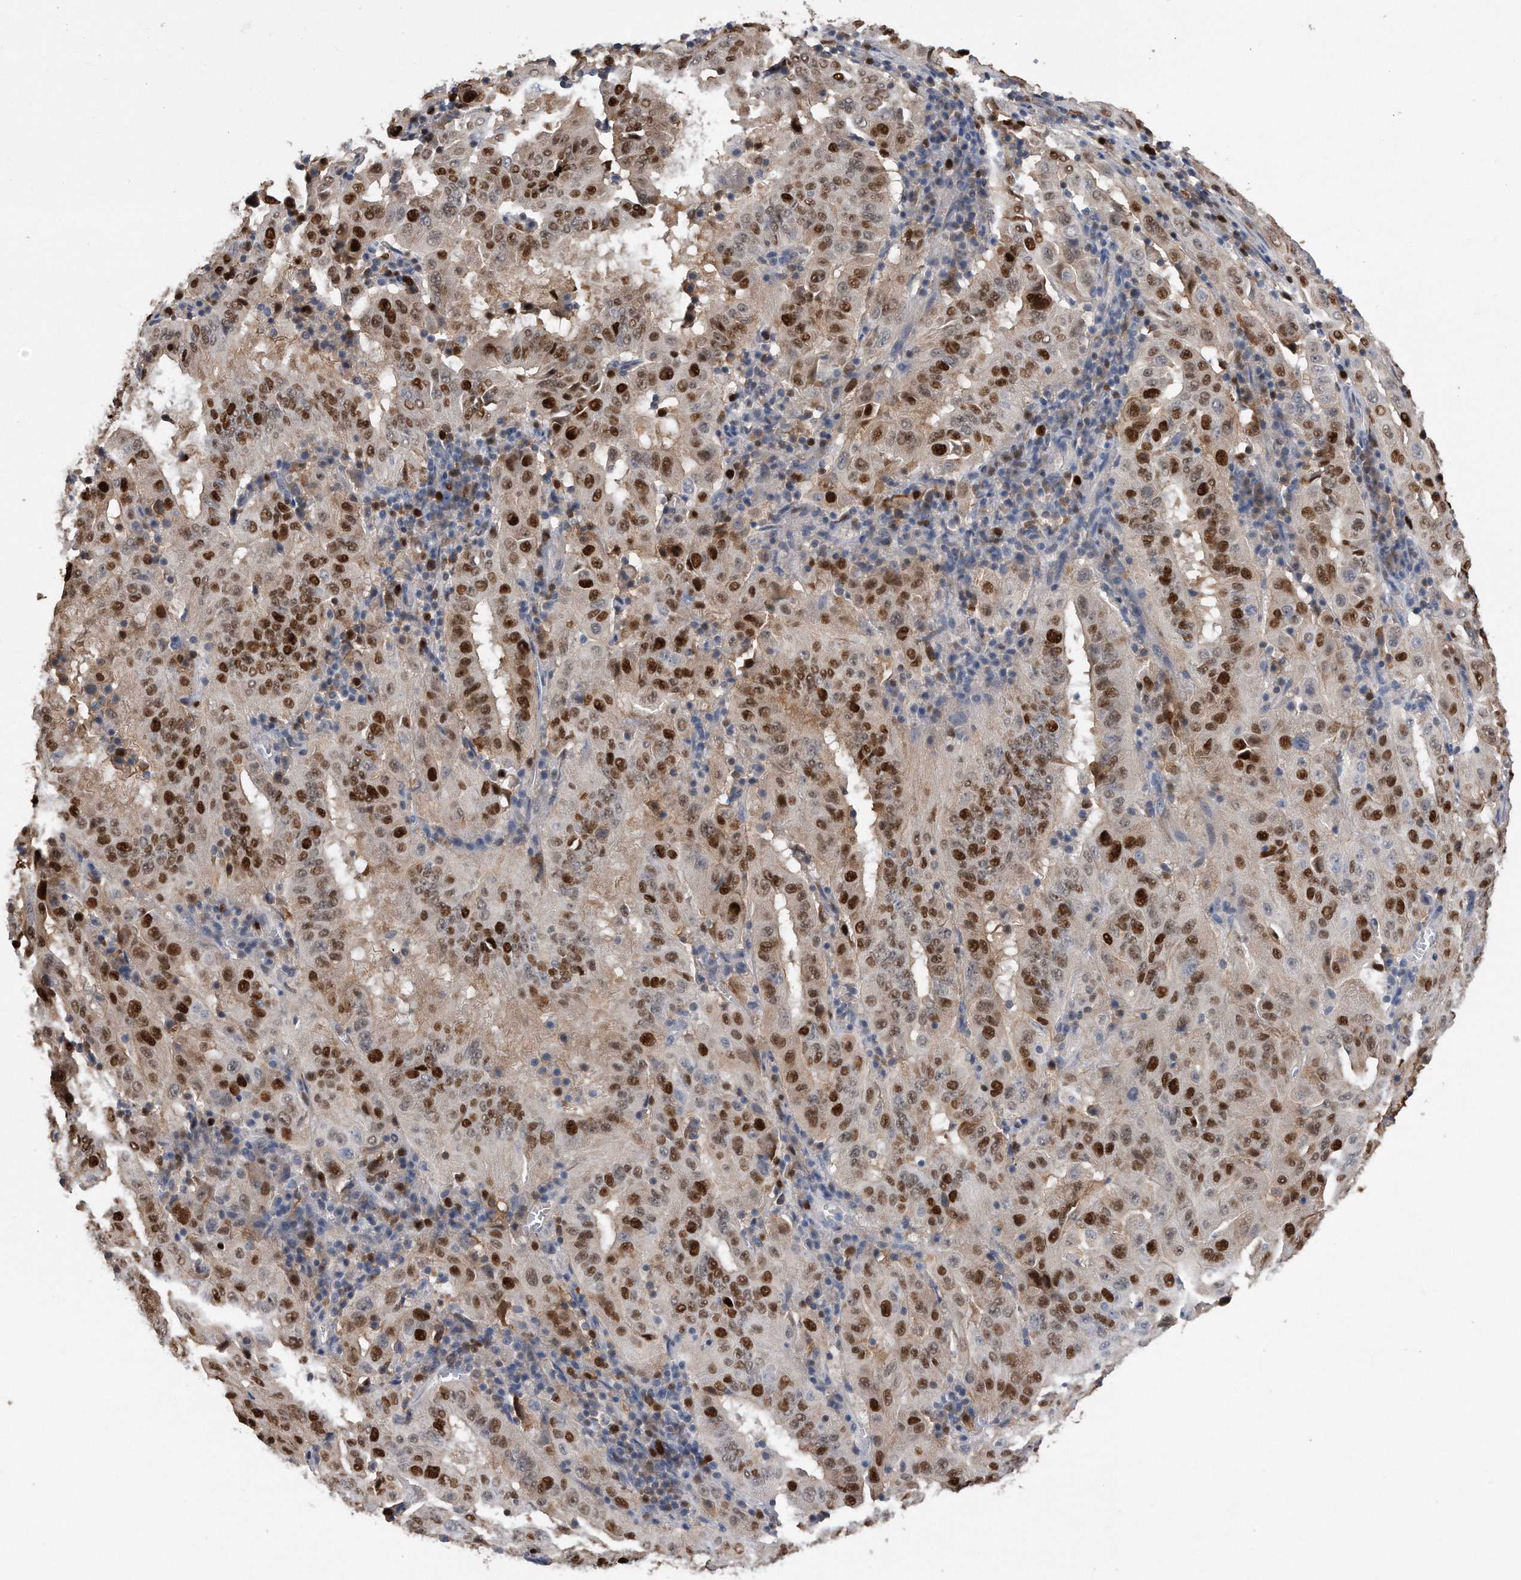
{"staining": {"intensity": "strong", "quantity": ">75%", "location": "nuclear"}, "tissue": "pancreatic cancer", "cell_type": "Tumor cells", "image_type": "cancer", "snomed": [{"axis": "morphology", "description": "Adenocarcinoma, NOS"}, {"axis": "topography", "description": "Pancreas"}], "caption": "DAB immunohistochemical staining of human pancreatic adenocarcinoma exhibits strong nuclear protein expression in approximately >75% of tumor cells.", "gene": "PCNA", "patient": {"sex": "male", "age": 63}}